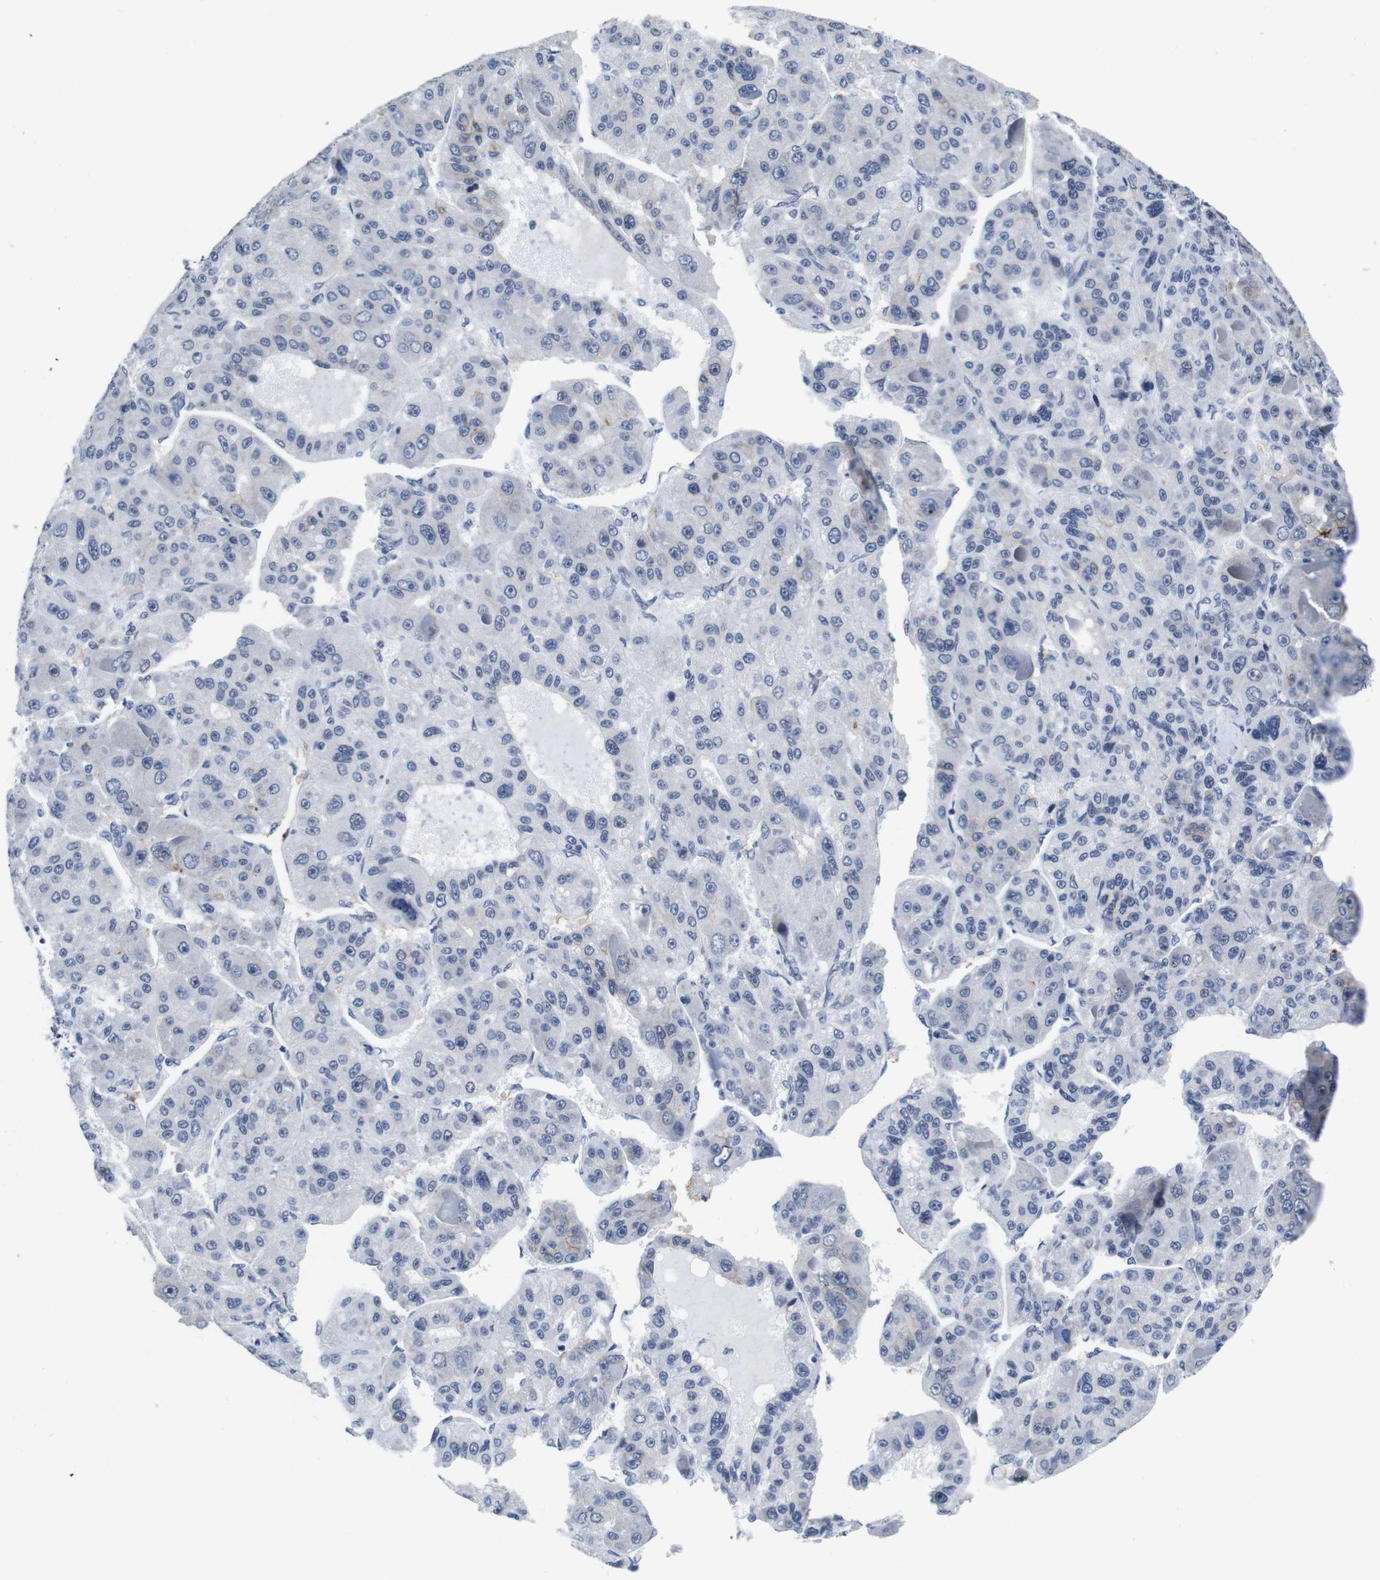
{"staining": {"intensity": "negative", "quantity": "none", "location": "none"}, "tissue": "liver cancer", "cell_type": "Tumor cells", "image_type": "cancer", "snomed": [{"axis": "morphology", "description": "Carcinoma, Hepatocellular, NOS"}, {"axis": "topography", "description": "Liver"}], "caption": "High power microscopy micrograph of an immunohistochemistry (IHC) micrograph of hepatocellular carcinoma (liver), revealing no significant expression in tumor cells.", "gene": "SOCS3", "patient": {"sex": "male", "age": 76}}